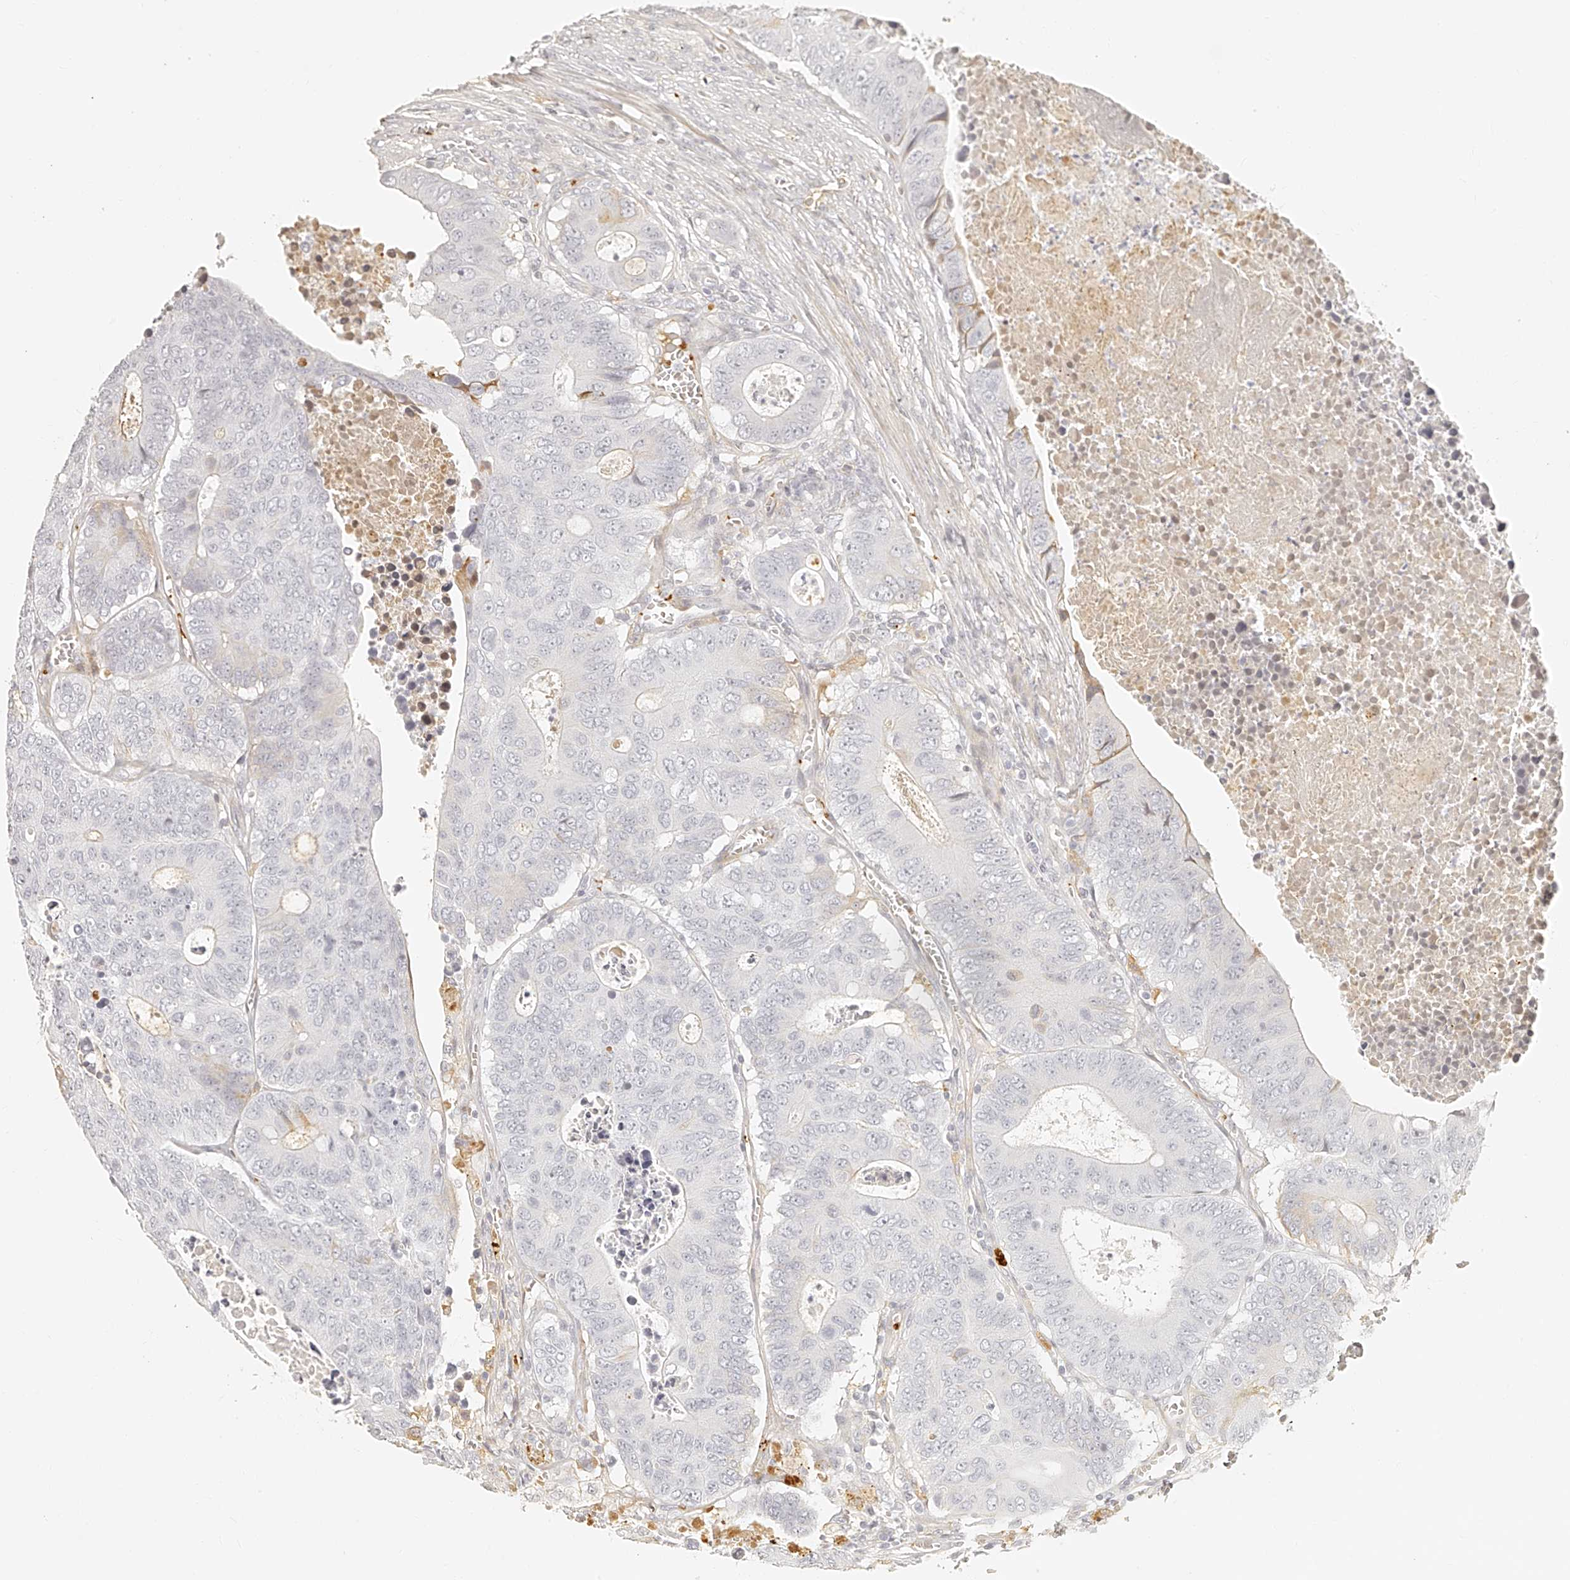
{"staining": {"intensity": "negative", "quantity": "none", "location": "none"}, "tissue": "colorectal cancer", "cell_type": "Tumor cells", "image_type": "cancer", "snomed": [{"axis": "morphology", "description": "Adenocarcinoma, NOS"}, {"axis": "topography", "description": "Colon"}], "caption": "The histopathology image shows no significant staining in tumor cells of colorectal adenocarcinoma.", "gene": "ITGB3", "patient": {"sex": "male", "age": 87}}